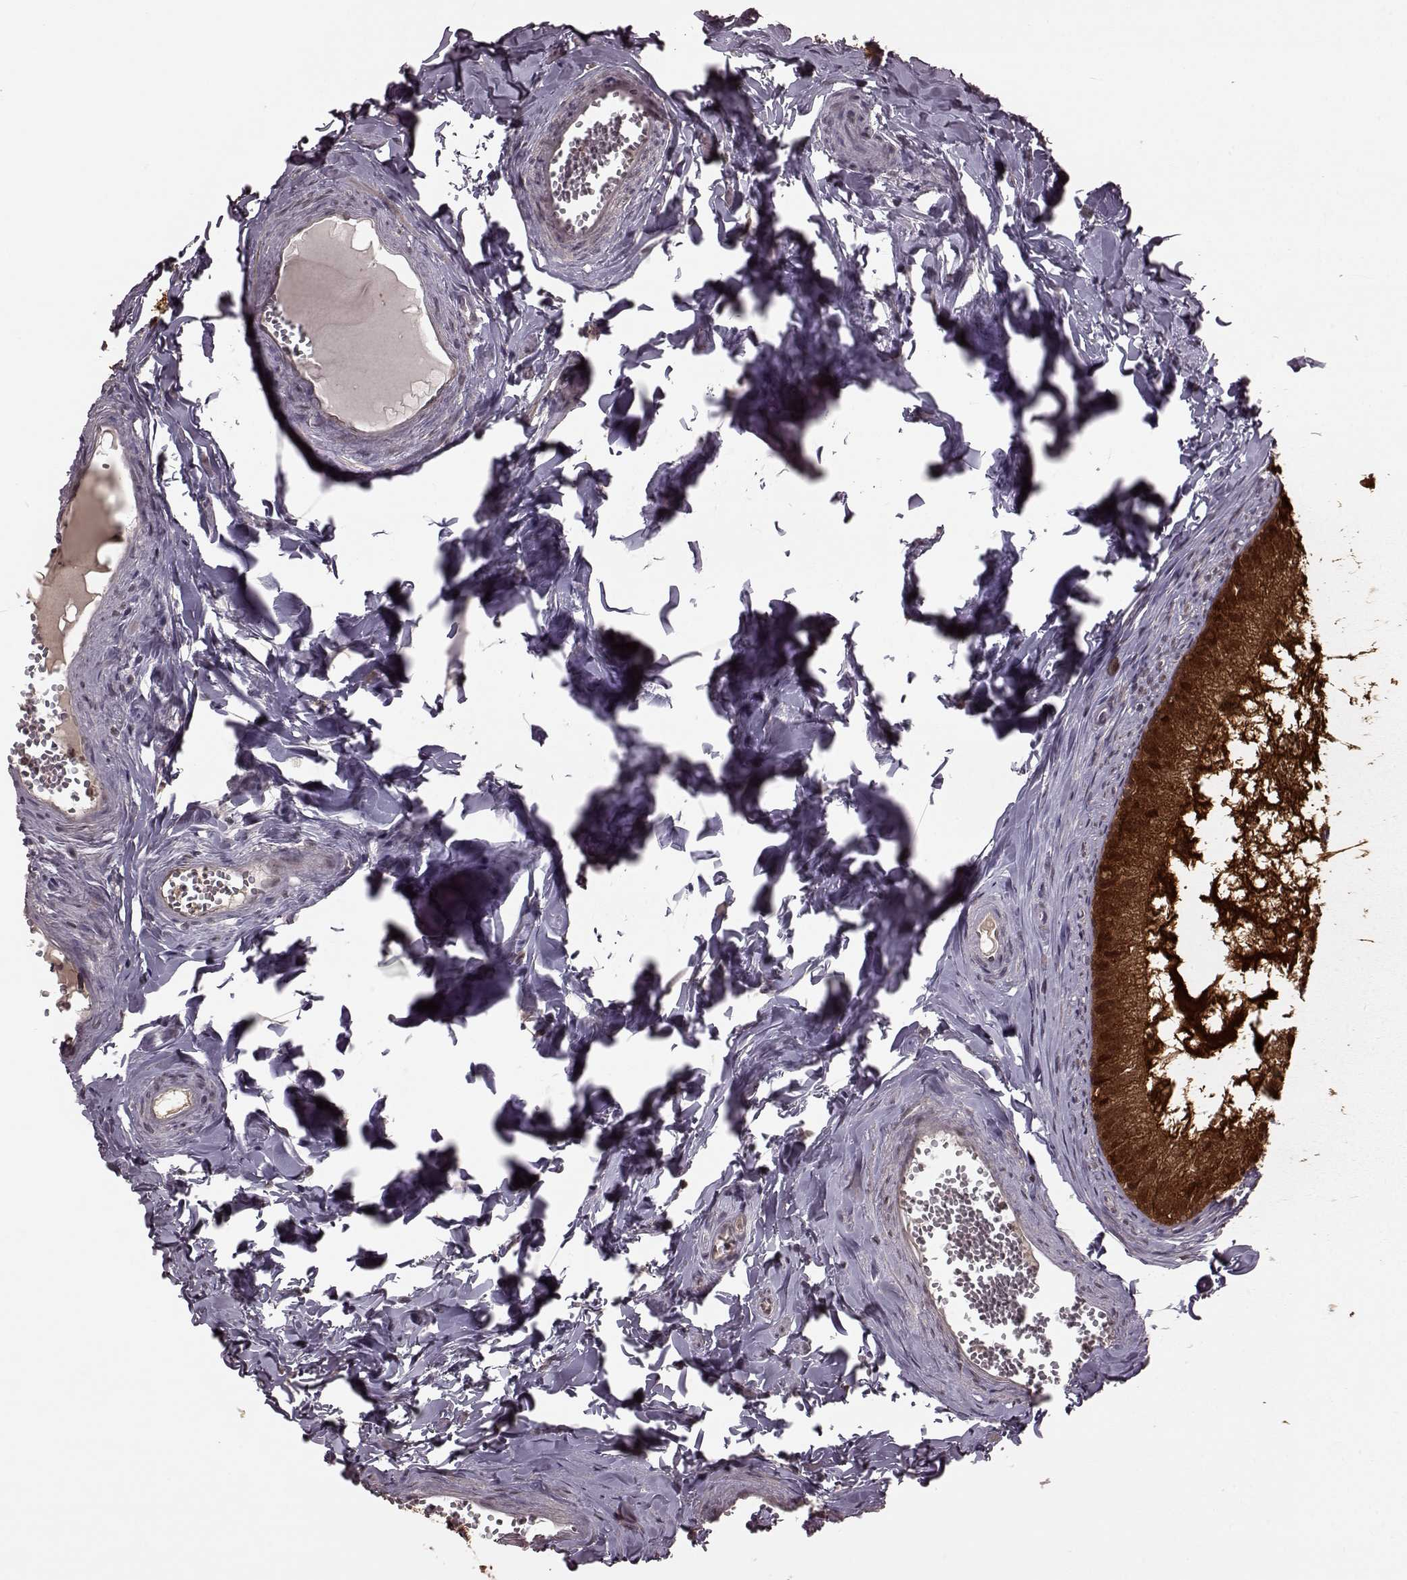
{"staining": {"intensity": "strong", "quantity": ">75%", "location": "cytoplasmic/membranous,nuclear"}, "tissue": "epididymis", "cell_type": "Glandular cells", "image_type": "normal", "snomed": [{"axis": "morphology", "description": "Normal tissue, NOS"}, {"axis": "topography", "description": "Epididymis"}], "caption": "This image displays normal epididymis stained with immunohistochemistry to label a protein in brown. The cytoplasmic/membranous,nuclear of glandular cells show strong positivity for the protein. Nuclei are counter-stained blue.", "gene": "GSS", "patient": {"sex": "male", "age": 45}}